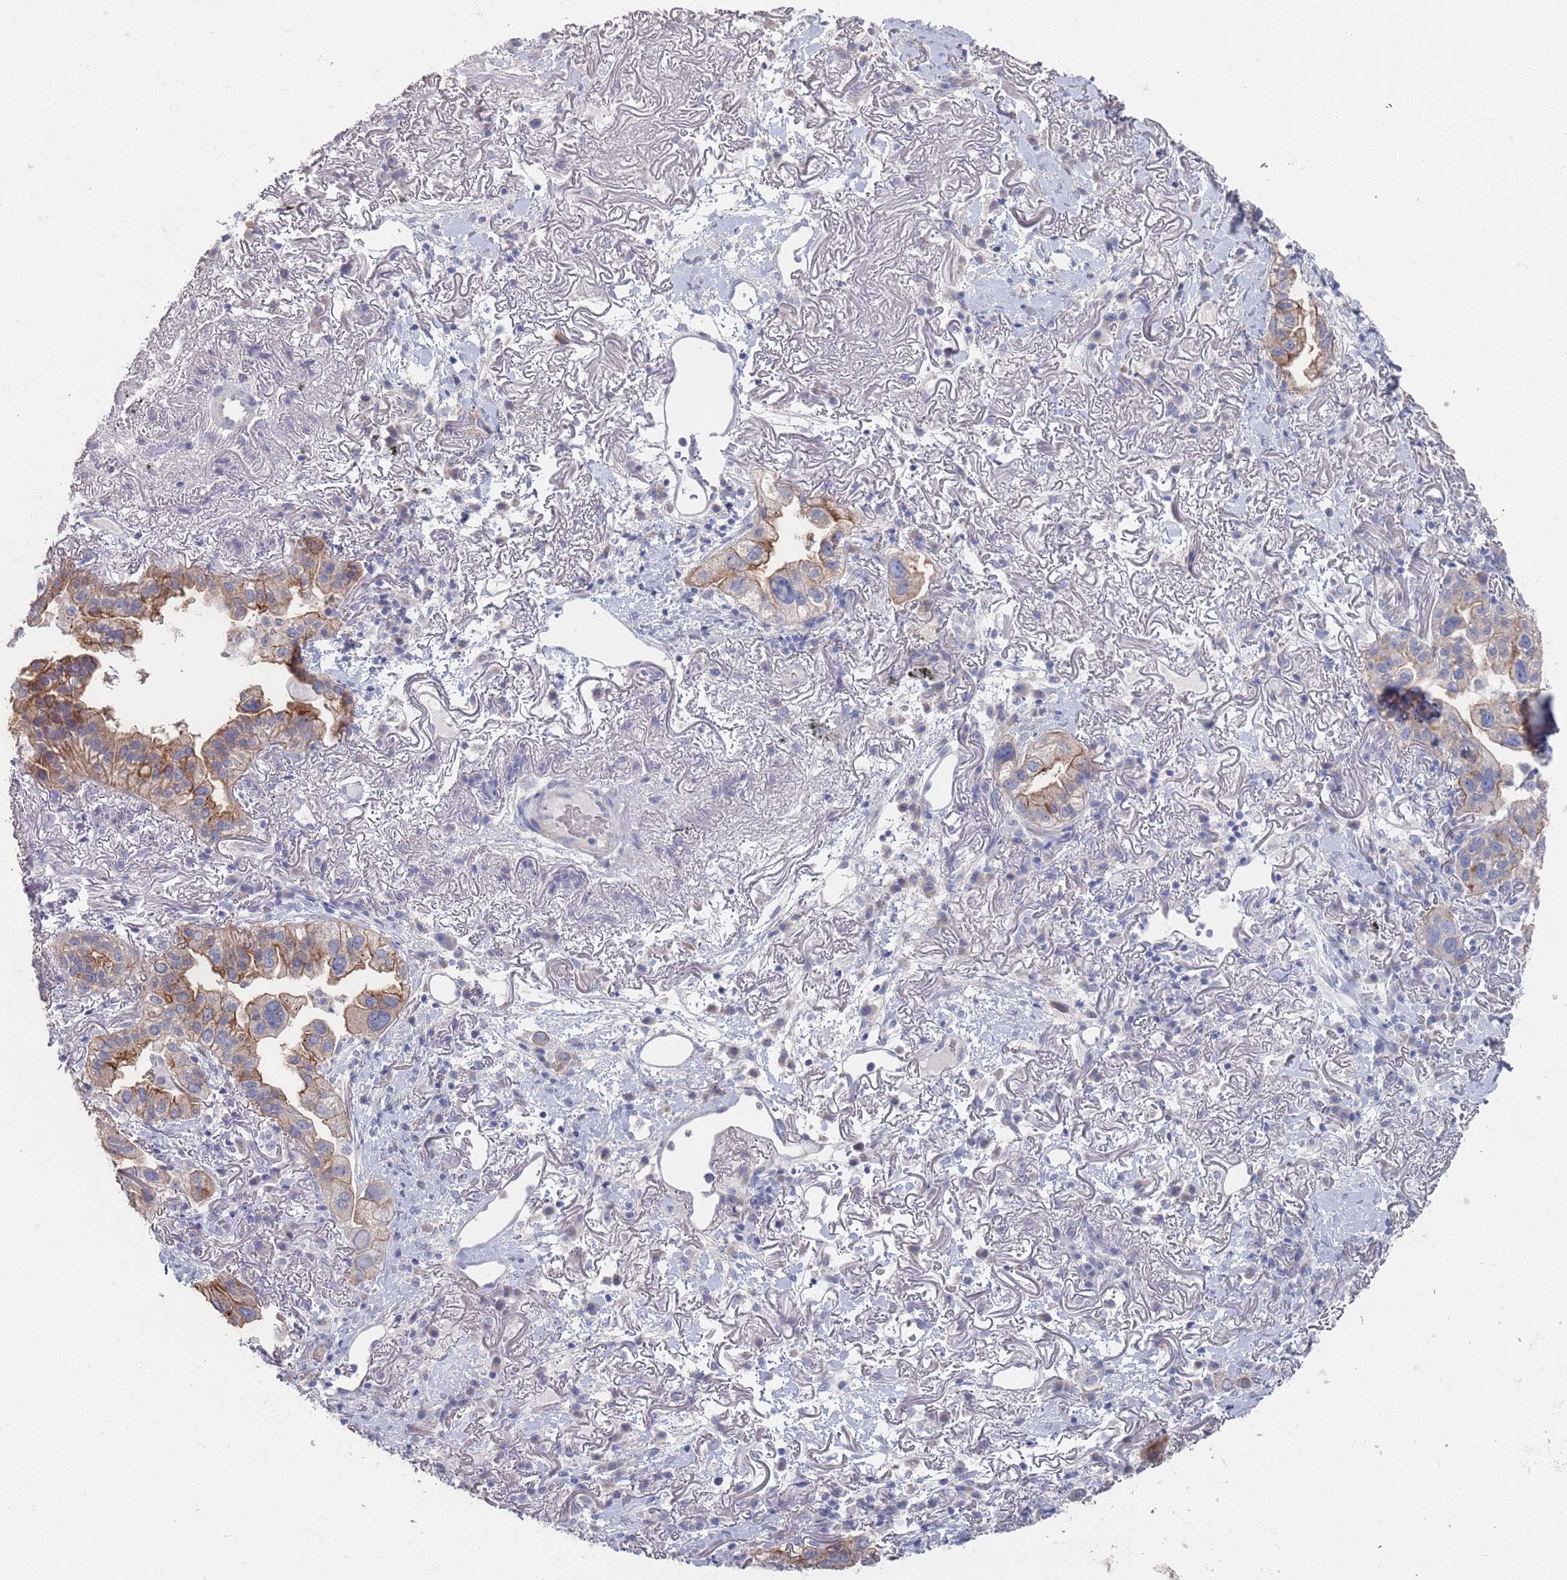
{"staining": {"intensity": "moderate", "quantity": "25%-75%", "location": "cytoplasmic/membranous"}, "tissue": "lung cancer", "cell_type": "Tumor cells", "image_type": "cancer", "snomed": [{"axis": "morphology", "description": "Adenocarcinoma, NOS"}, {"axis": "topography", "description": "Lung"}], "caption": "Protein positivity by IHC displays moderate cytoplasmic/membranous expression in approximately 25%-75% of tumor cells in lung cancer. Nuclei are stained in blue.", "gene": "PROM2", "patient": {"sex": "female", "age": 69}}